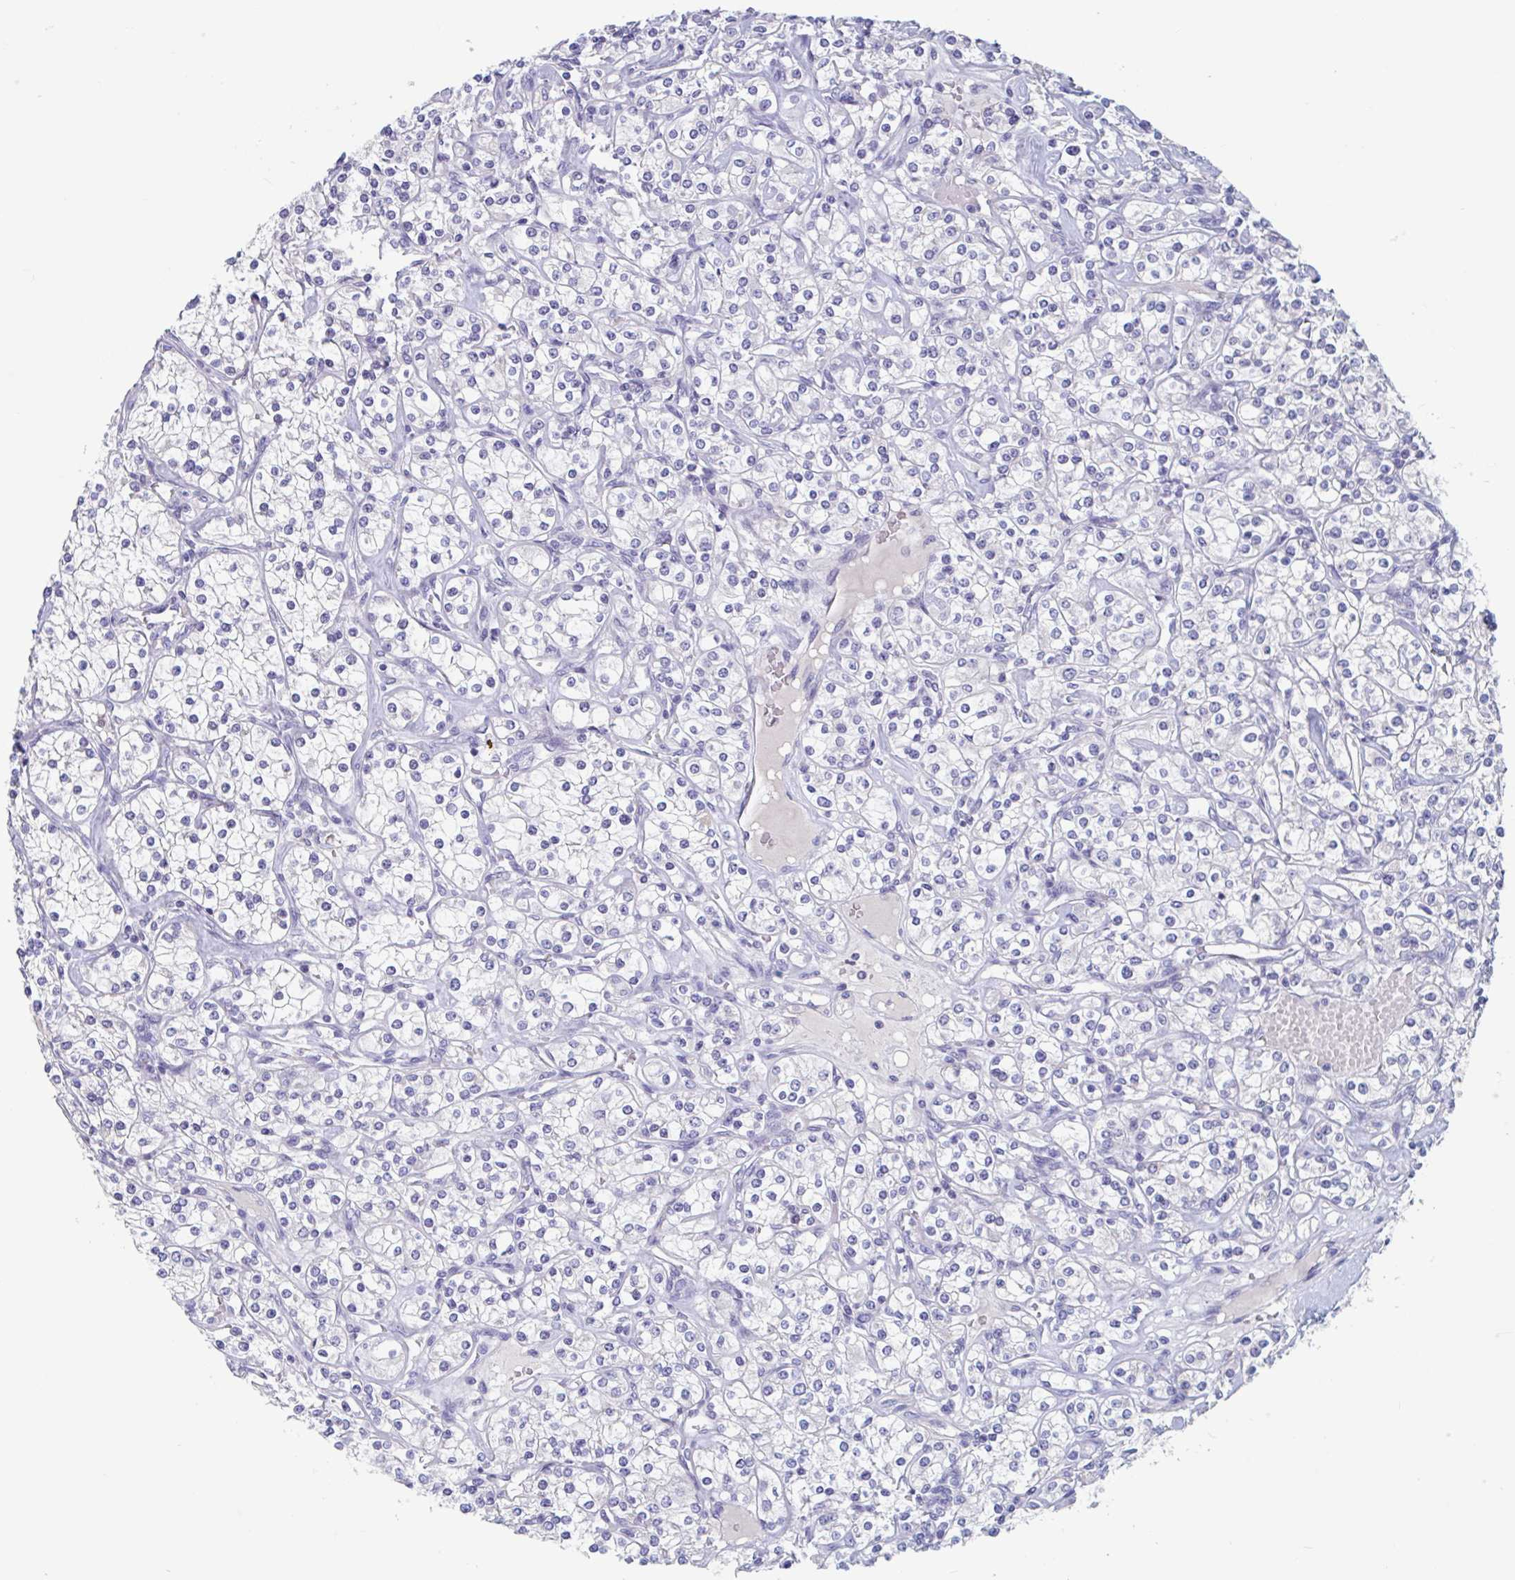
{"staining": {"intensity": "negative", "quantity": "none", "location": "none"}, "tissue": "renal cancer", "cell_type": "Tumor cells", "image_type": "cancer", "snomed": [{"axis": "morphology", "description": "Adenocarcinoma, NOS"}, {"axis": "topography", "description": "Kidney"}], "caption": "IHC micrograph of neoplastic tissue: human renal cancer (adenocarcinoma) stained with DAB (3,3'-diaminobenzidine) demonstrates no significant protein positivity in tumor cells.", "gene": "UNKL", "patient": {"sex": "male", "age": 77}}